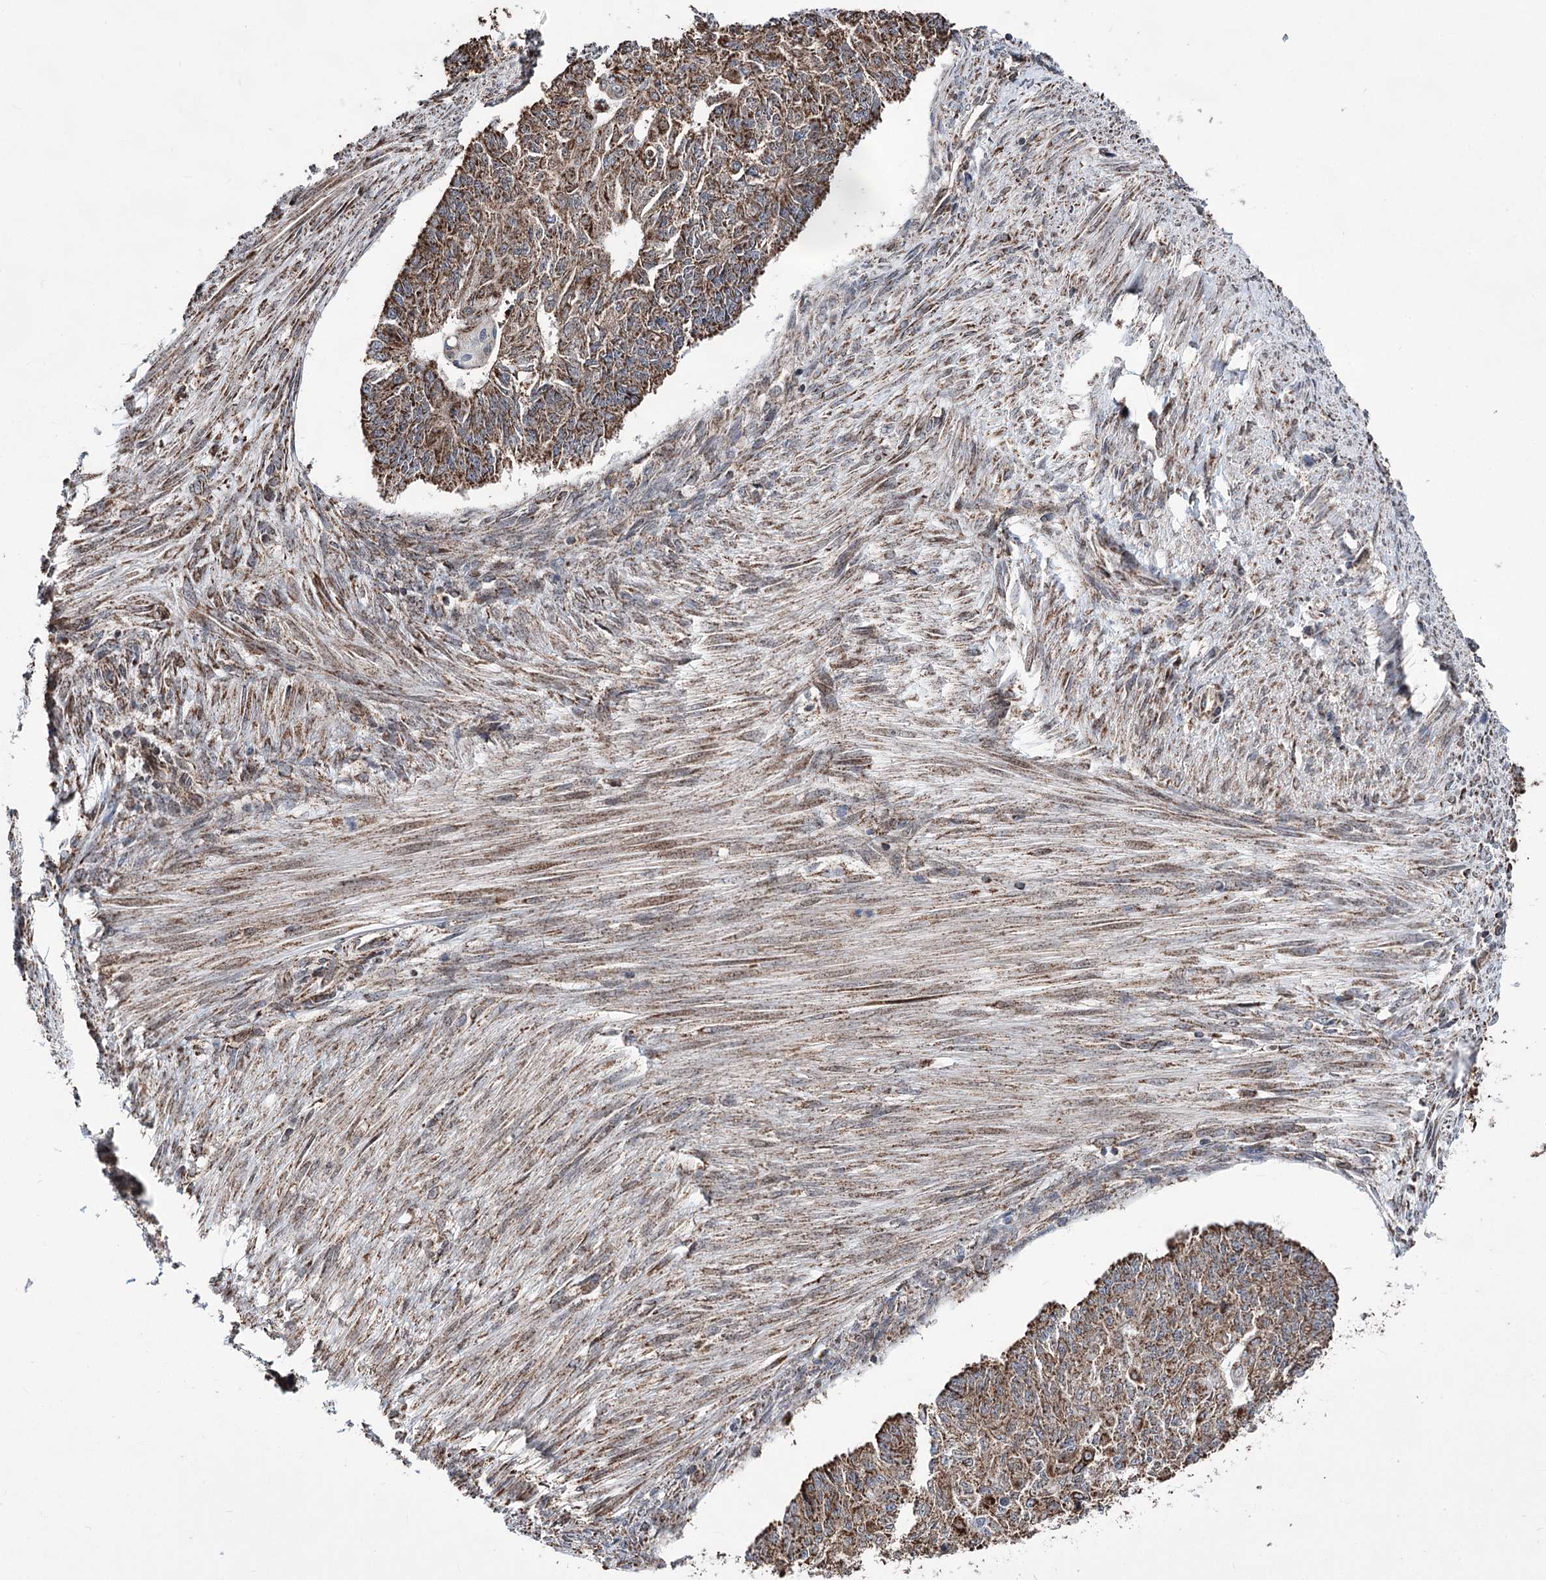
{"staining": {"intensity": "moderate", "quantity": ">75%", "location": "cytoplasmic/membranous"}, "tissue": "endometrial cancer", "cell_type": "Tumor cells", "image_type": "cancer", "snomed": [{"axis": "morphology", "description": "Adenocarcinoma, NOS"}, {"axis": "topography", "description": "Endometrium"}], "caption": "Protein staining demonstrates moderate cytoplasmic/membranous expression in about >75% of tumor cells in endometrial cancer (adenocarcinoma). The staining was performed using DAB, with brown indicating positive protein expression. Nuclei are stained blue with hematoxylin.", "gene": "CREB3L4", "patient": {"sex": "female", "age": 32}}